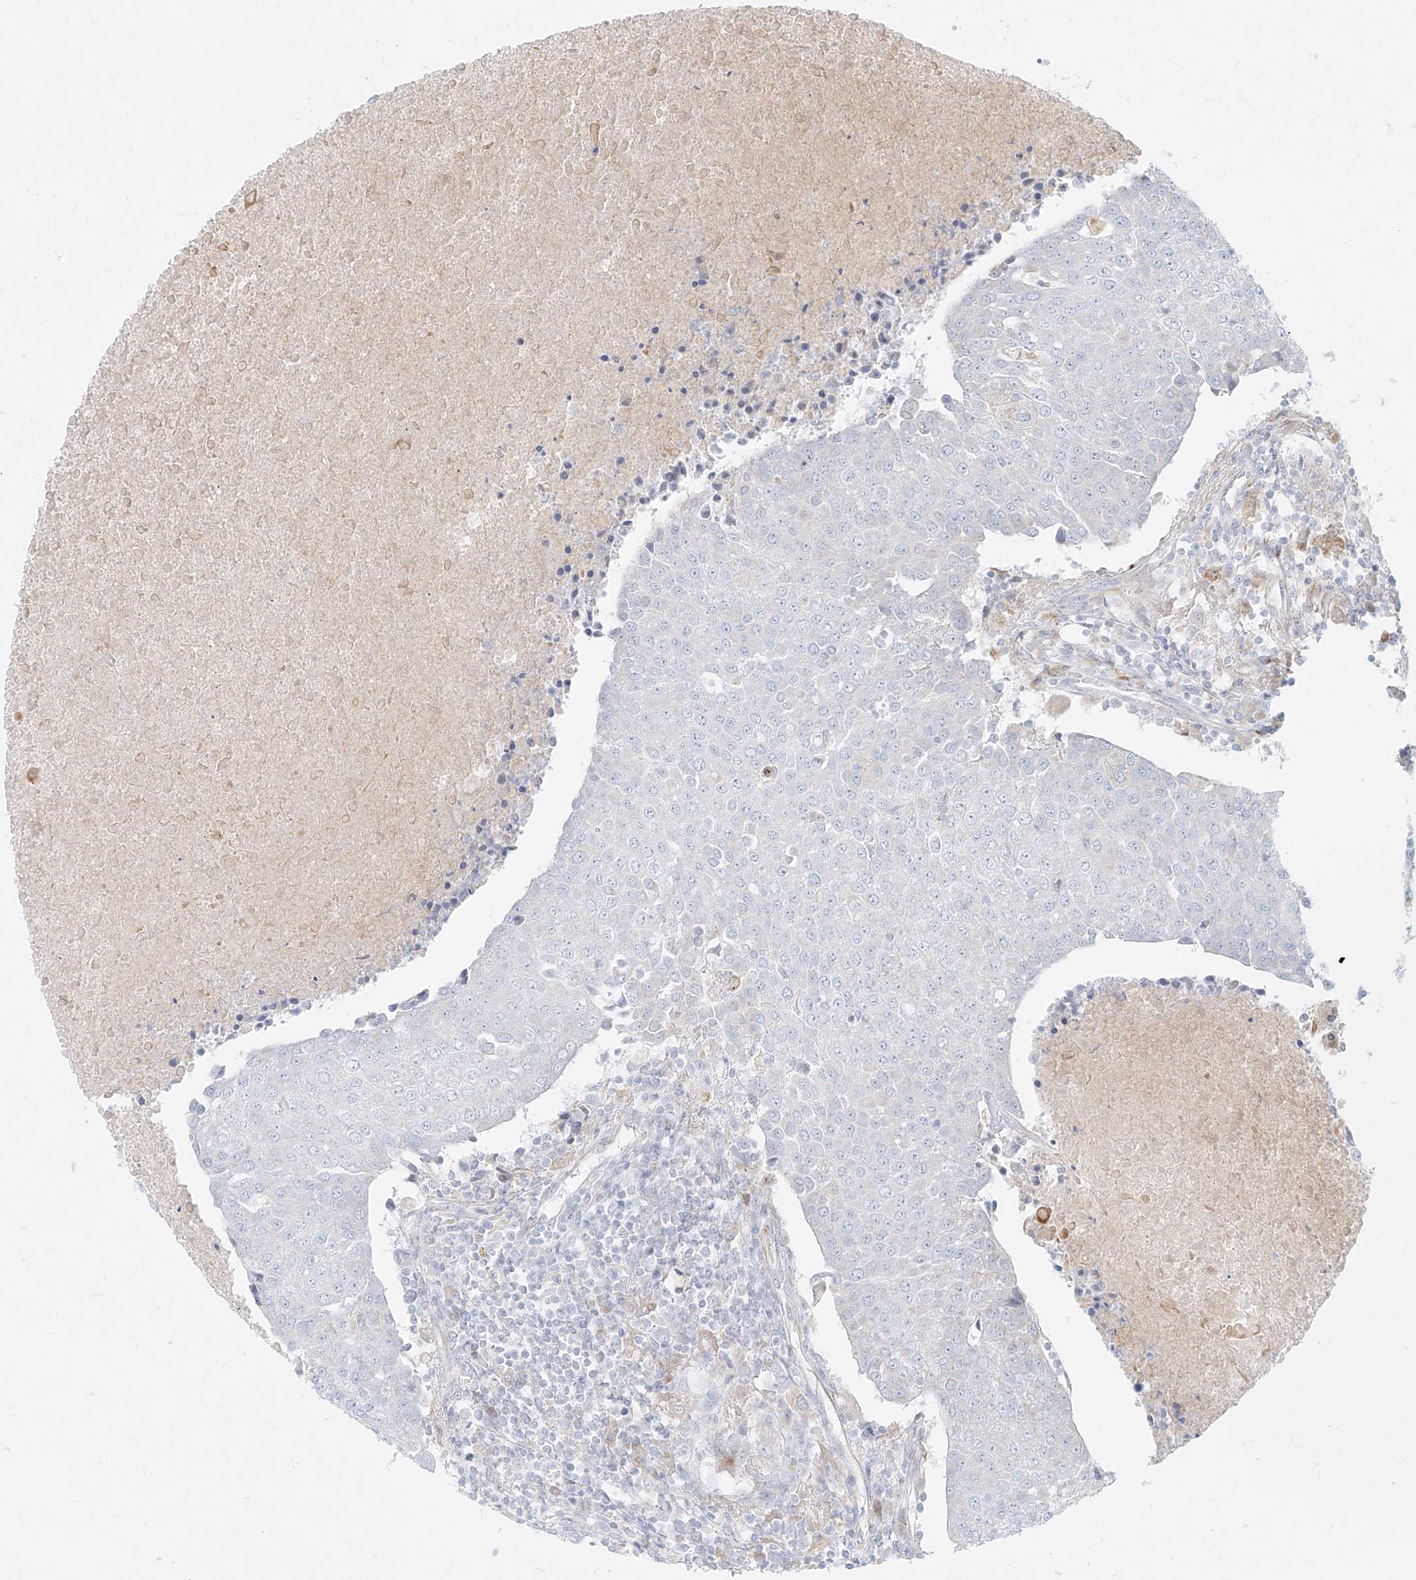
{"staining": {"intensity": "negative", "quantity": "none", "location": "none"}, "tissue": "urothelial cancer", "cell_type": "Tumor cells", "image_type": "cancer", "snomed": [{"axis": "morphology", "description": "Urothelial carcinoma, High grade"}, {"axis": "topography", "description": "Urinary bladder"}], "caption": "This is a histopathology image of immunohistochemistry staining of urothelial cancer, which shows no positivity in tumor cells.", "gene": "MTX2", "patient": {"sex": "female", "age": 85}}